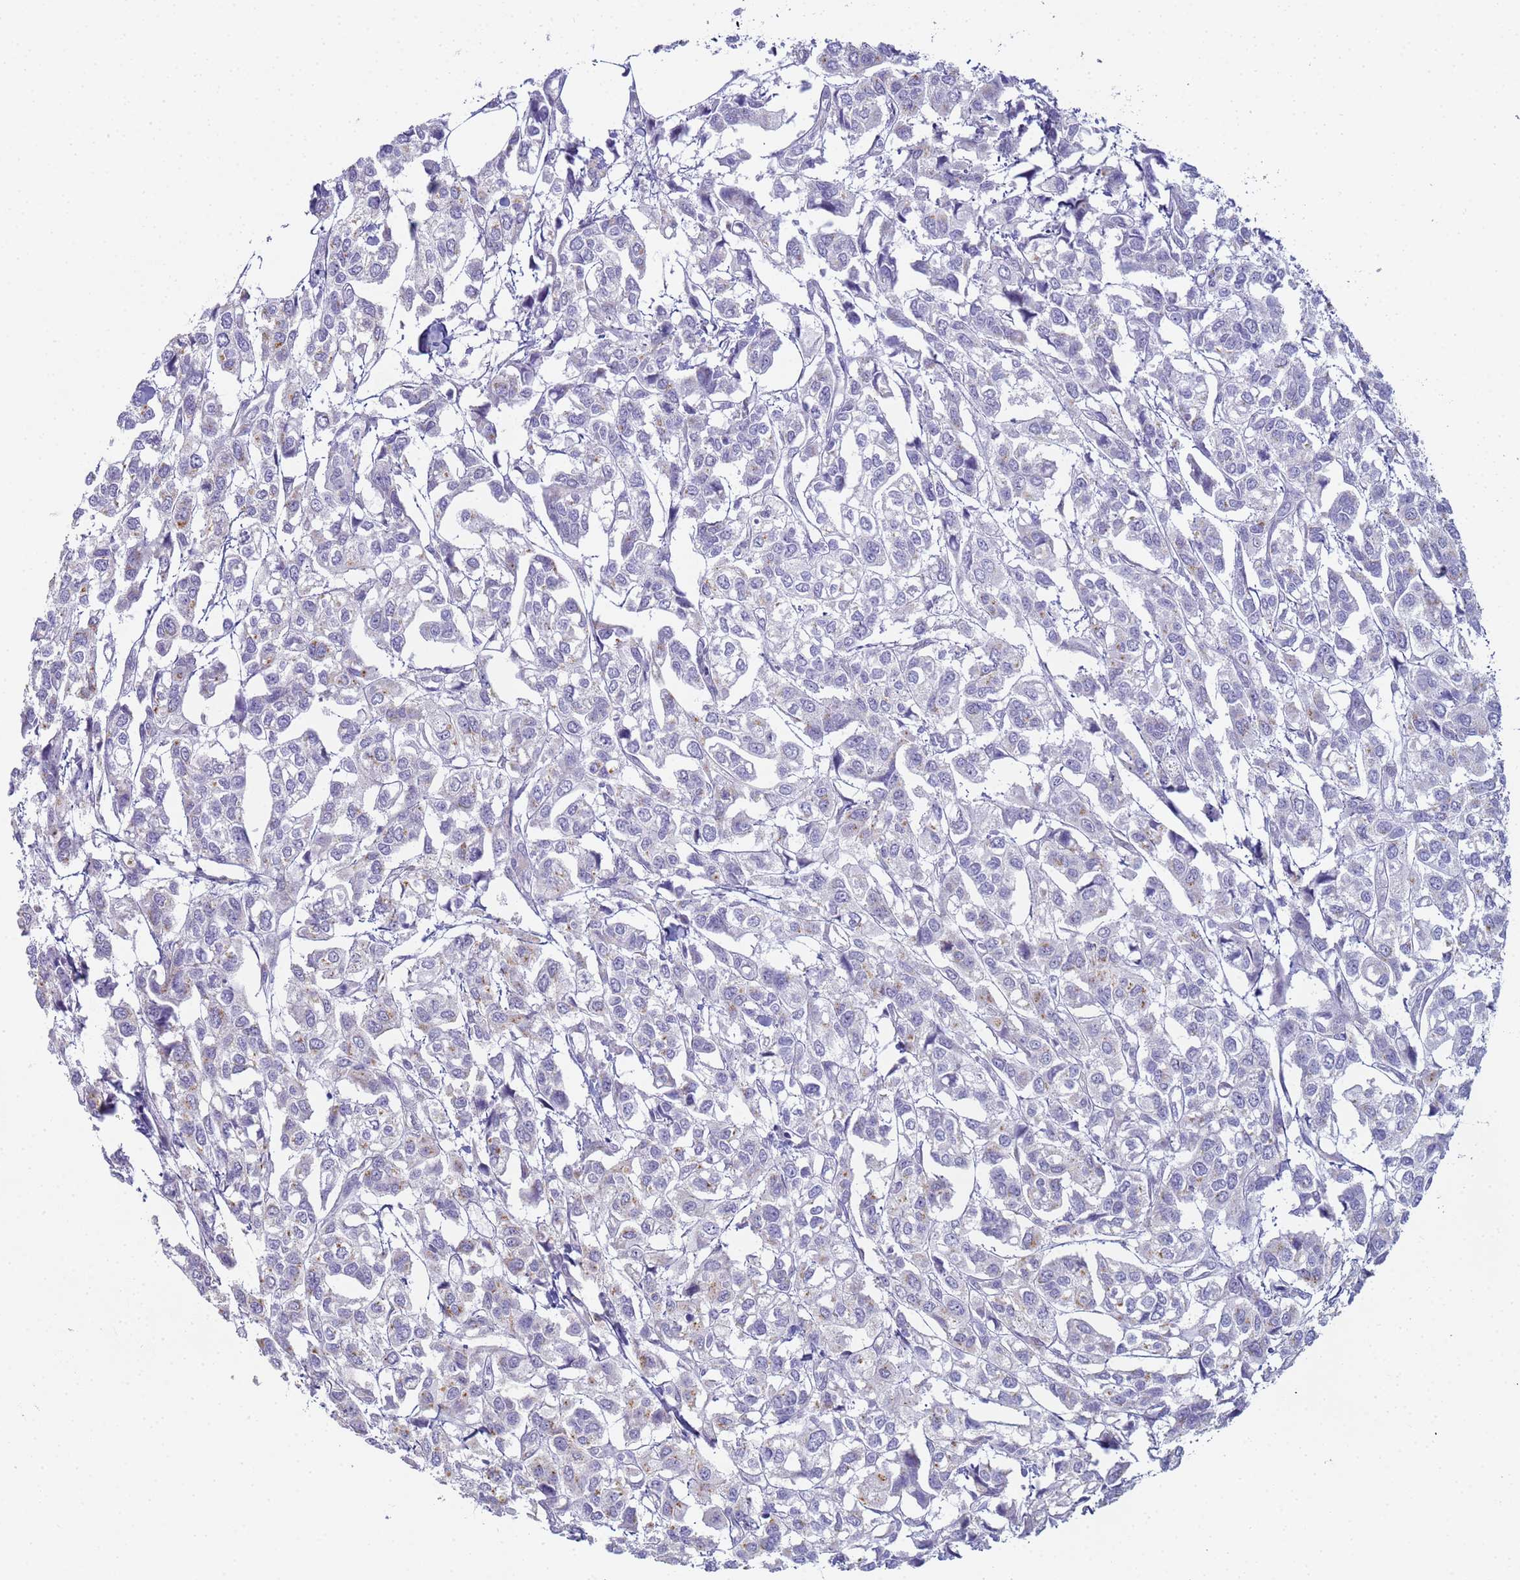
{"staining": {"intensity": "negative", "quantity": "none", "location": "none"}, "tissue": "urothelial cancer", "cell_type": "Tumor cells", "image_type": "cancer", "snomed": [{"axis": "morphology", "description": "Urothelial carcinoma, High grade"}, {"axis": "topography", "description": "Urinary bladder"}], "caption": "Urothelial cancer was stained to show a protein in brown. There is no significant staining in tumor cells.", "gene": "CR1", "patient": {"sex": "male", "age": 67}}